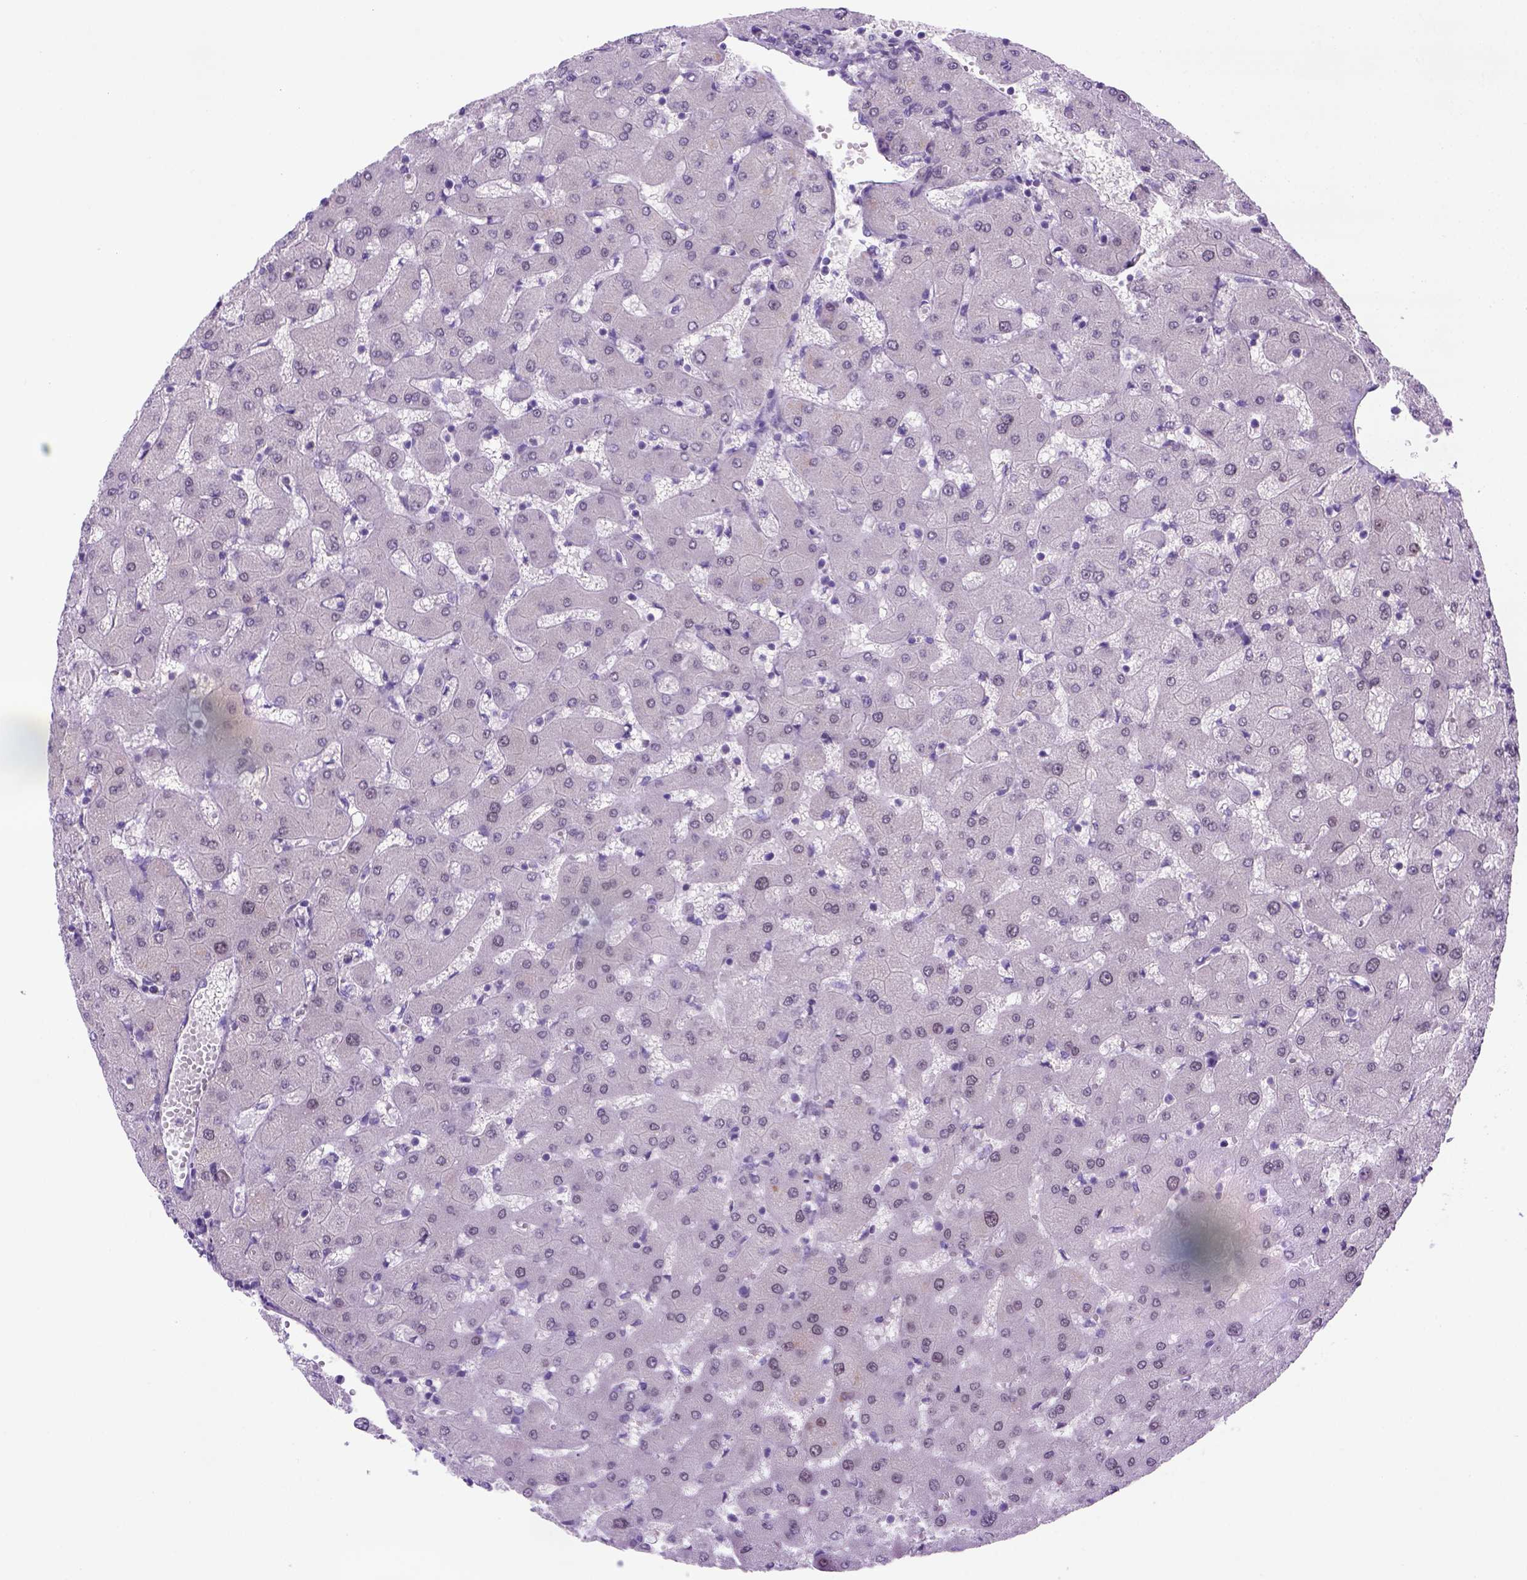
{"staining": {"intensity": "negative", "quantity": "none", "location": "none"}, "tissue": "liver", "cell_type": "Cholangiocytes", "image_type": "normal", "snomed": [{"axis": "morphology", "description": "Normal tissue, NOS"}, {"axis": "topography", "description": "Liver"}], "caption": "Immunohistochemistry (IHC) histopathology image of benign liver: liver stained with DAB exhibits no significant protein staining in cholangiocytes.", "gene": "MGMT", "patient": {"sex": "female", "age": 63}}